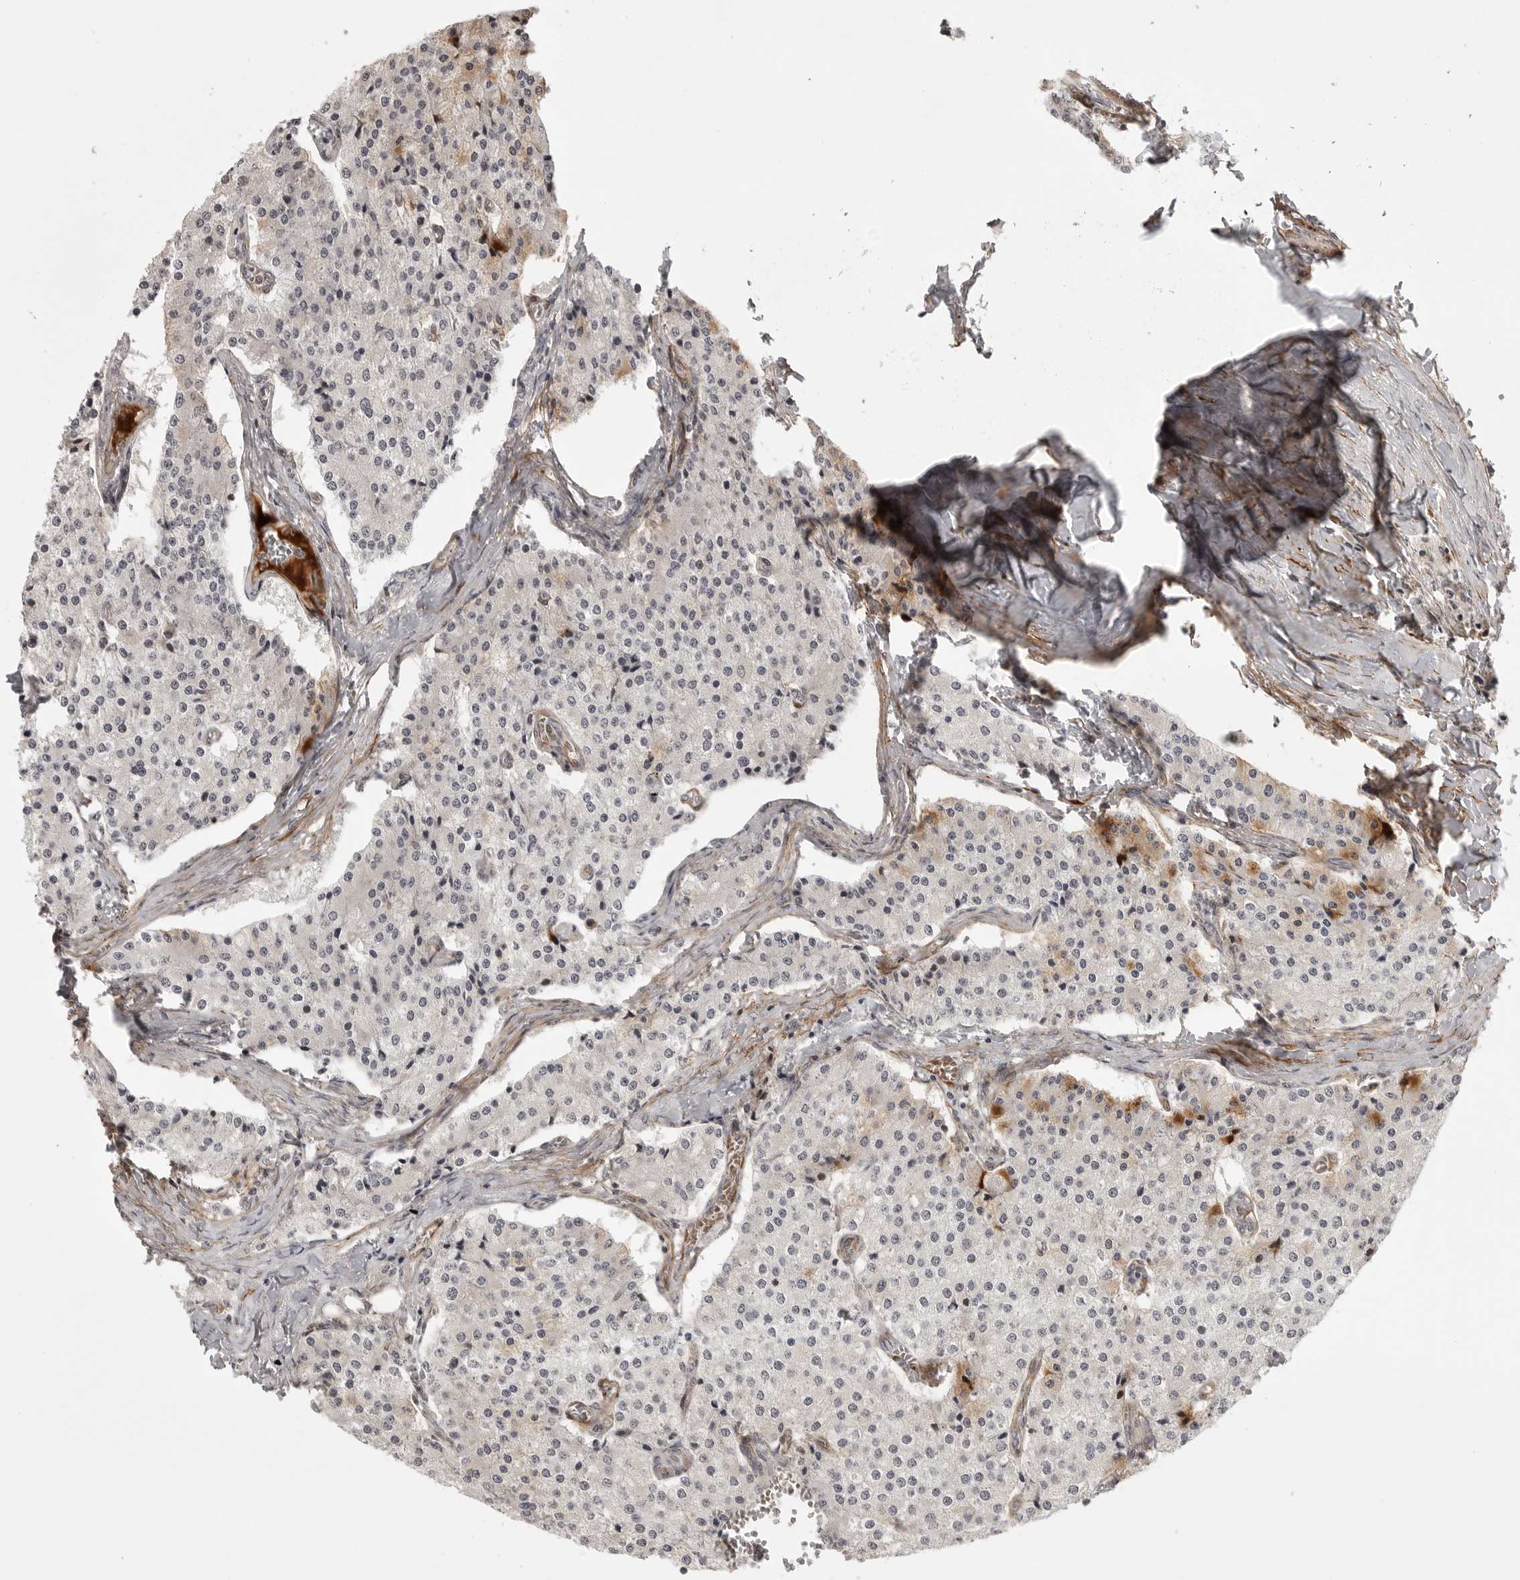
{"staining": {"intensity": "negative", "quantity": "none", "location": "none"}, "tissue": "carcinoid", "cell_type": "Tumor cells", "image_type": "cancer", "snomed": [{"axis": "morphology", "description": "Carcinoid, malignant, NOS"}, {"axis": "topography", "description": "Colon"}], "caption": "An immunohistochemistry histopathology image of carcinoid is shown. There is no staining in tumor cells of carcinoid.", "gene": "TUT4", "patient": {"sex": "female", "age": 52}}